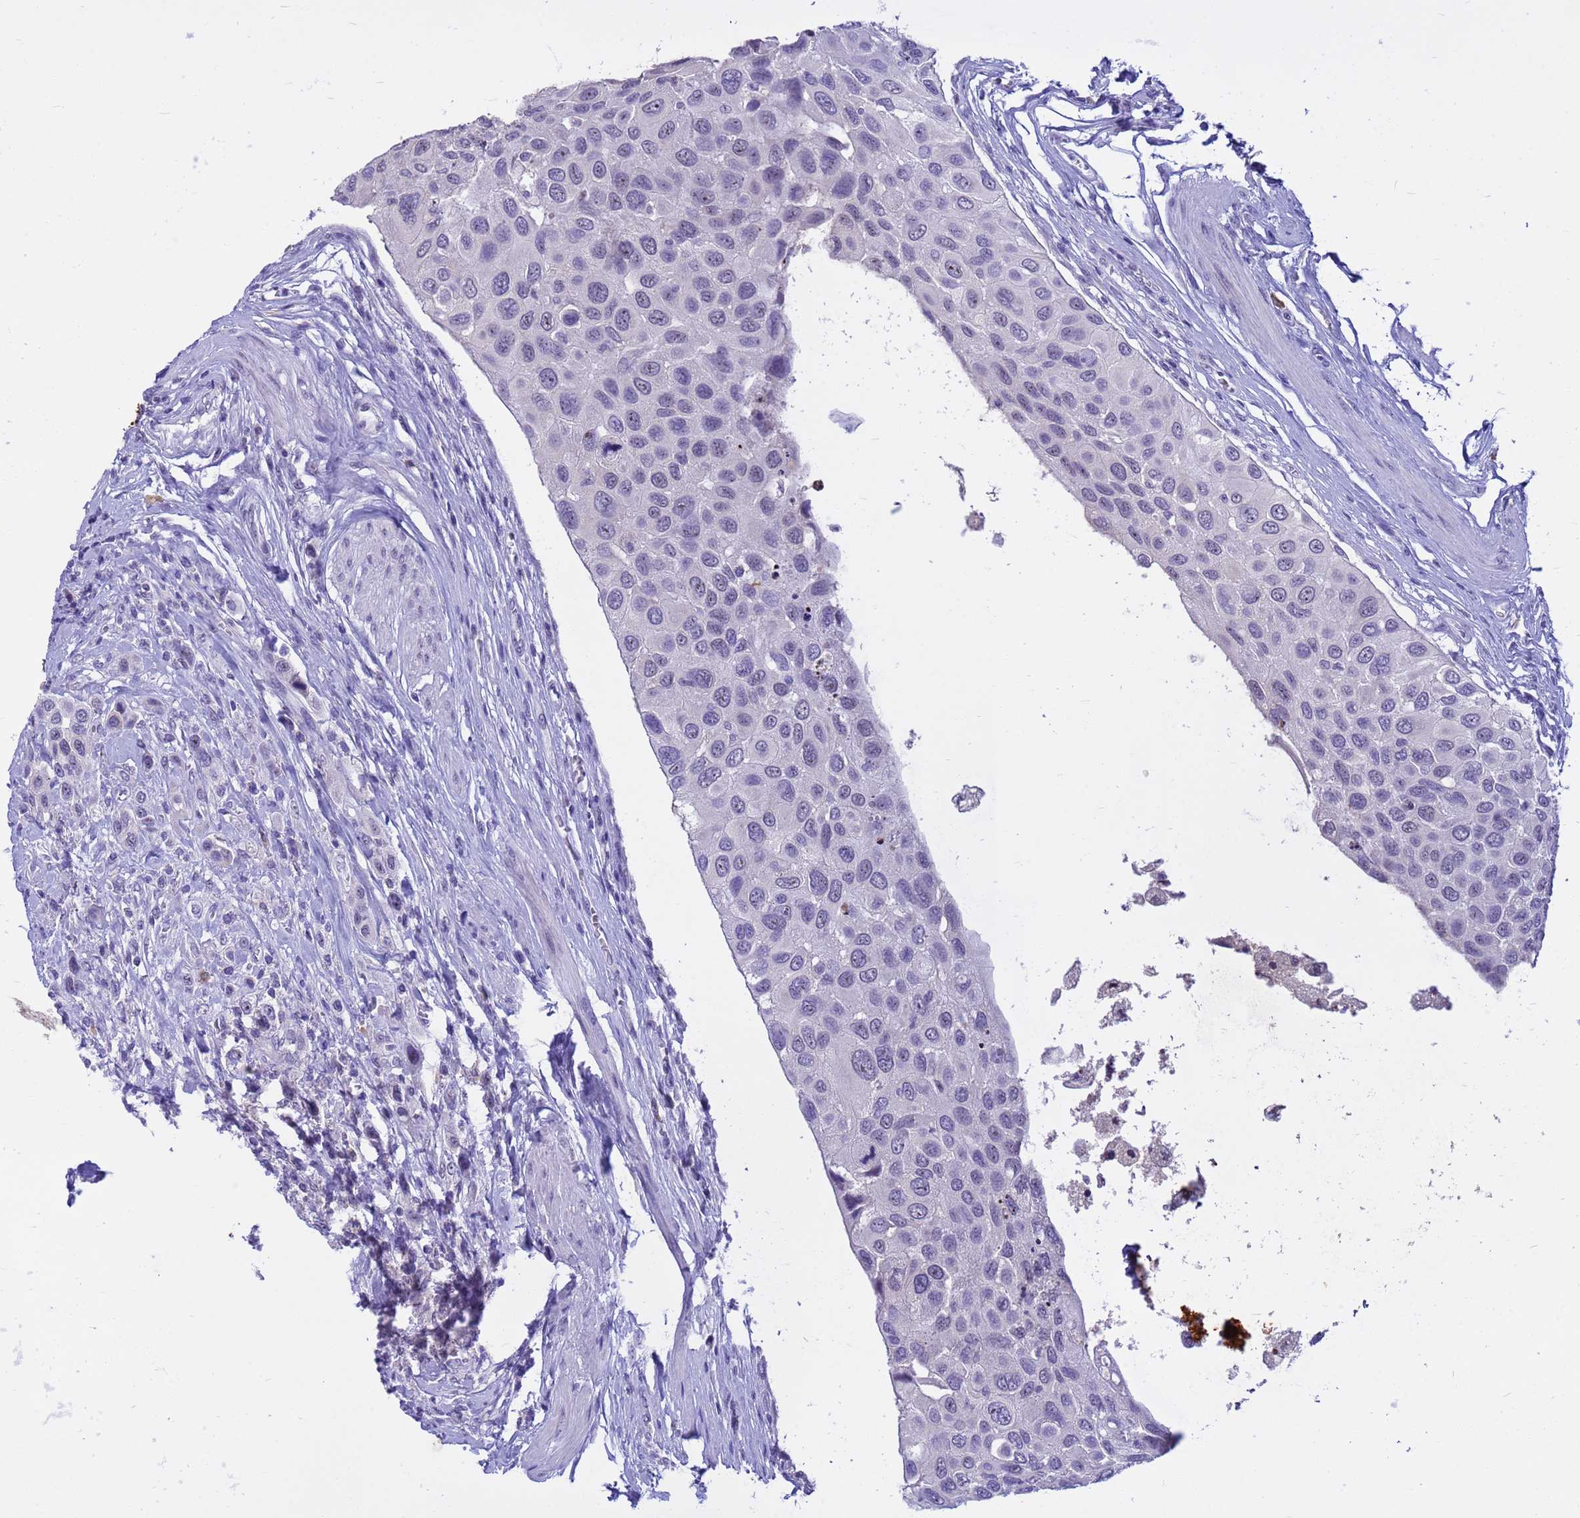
{"staining": {"intensity": "negative", "quantity": "none", "location": "none"}, "tissue": "urothelial cancer", "cell_type": "Tumor cells", "image_type": "cancer", "snomed": [{"axis": "morphology", "description": "Urothelial carcinoma, High grade"}, {"axis": "topography", "description": "Urinary bladder"}], "caption": "High power microscopy micrograph of an immunohistochemistry (IHC) image of urothelial cancer, revealing no significant positivity in tumor cells. The staining is performed using DAB brown chromogen with nuclei counter-stained in using hematoxylin.", "gene": "DMRTC2", "patient": {"sex": "male", "age": 50}}